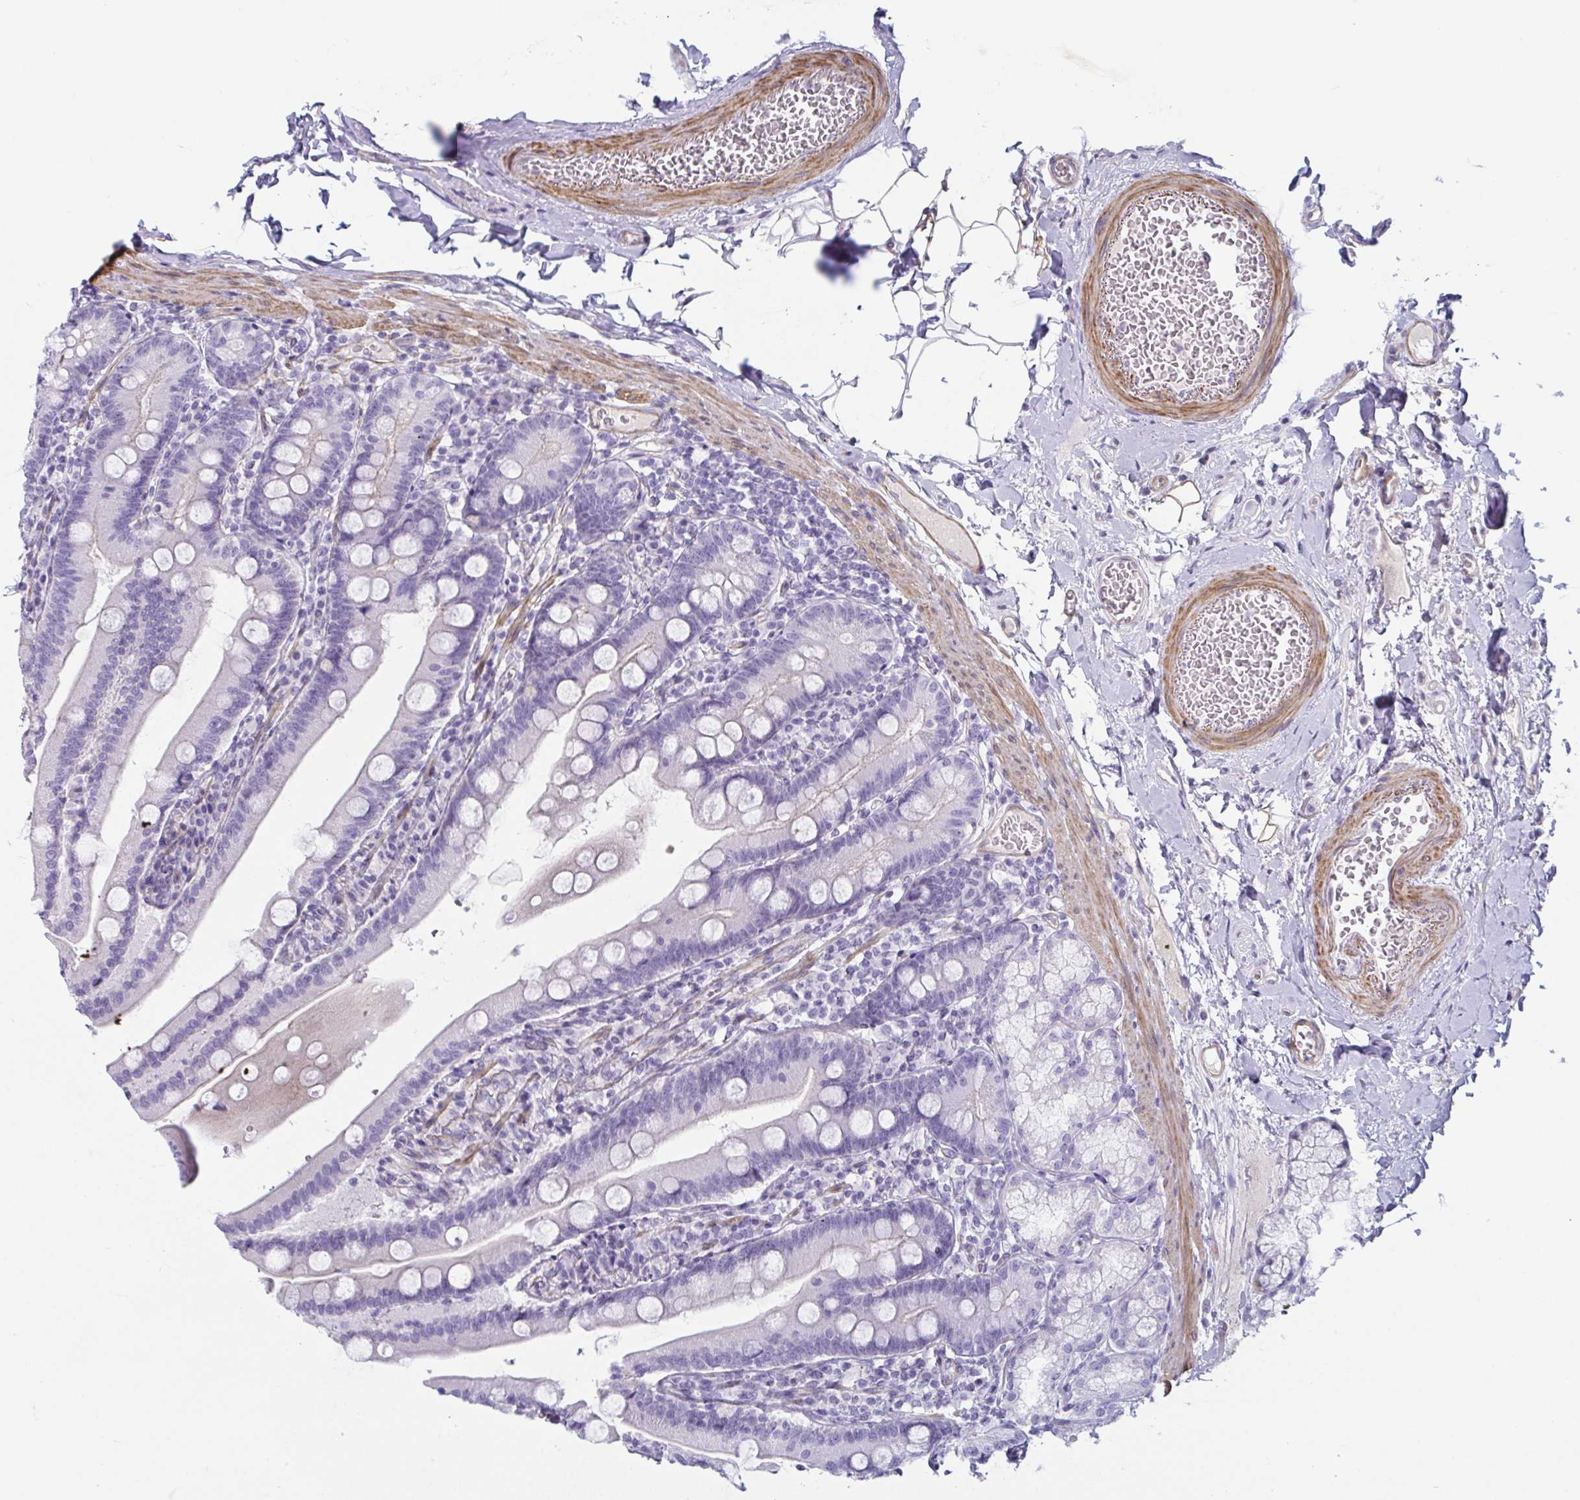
{"staining": {"intensity": "negative", "quantity": "none", "location": "none"}, "tissue": "duodenum", "cell_type": "Glandular cells", "image_type": "normal", "snomed": [{"axis": "morphology", "description": "Normal tissue, NOS"}, {"axis": "topography", "description": "Duodenum"}], "caption": "This is a histopathology image of immunohistochemistry (IHC) staining of unremarkable duodenum, which shows no positivity in glandular cells.", "gene": "OR5P3", "patient": {"sex": "female", "age": 67}}